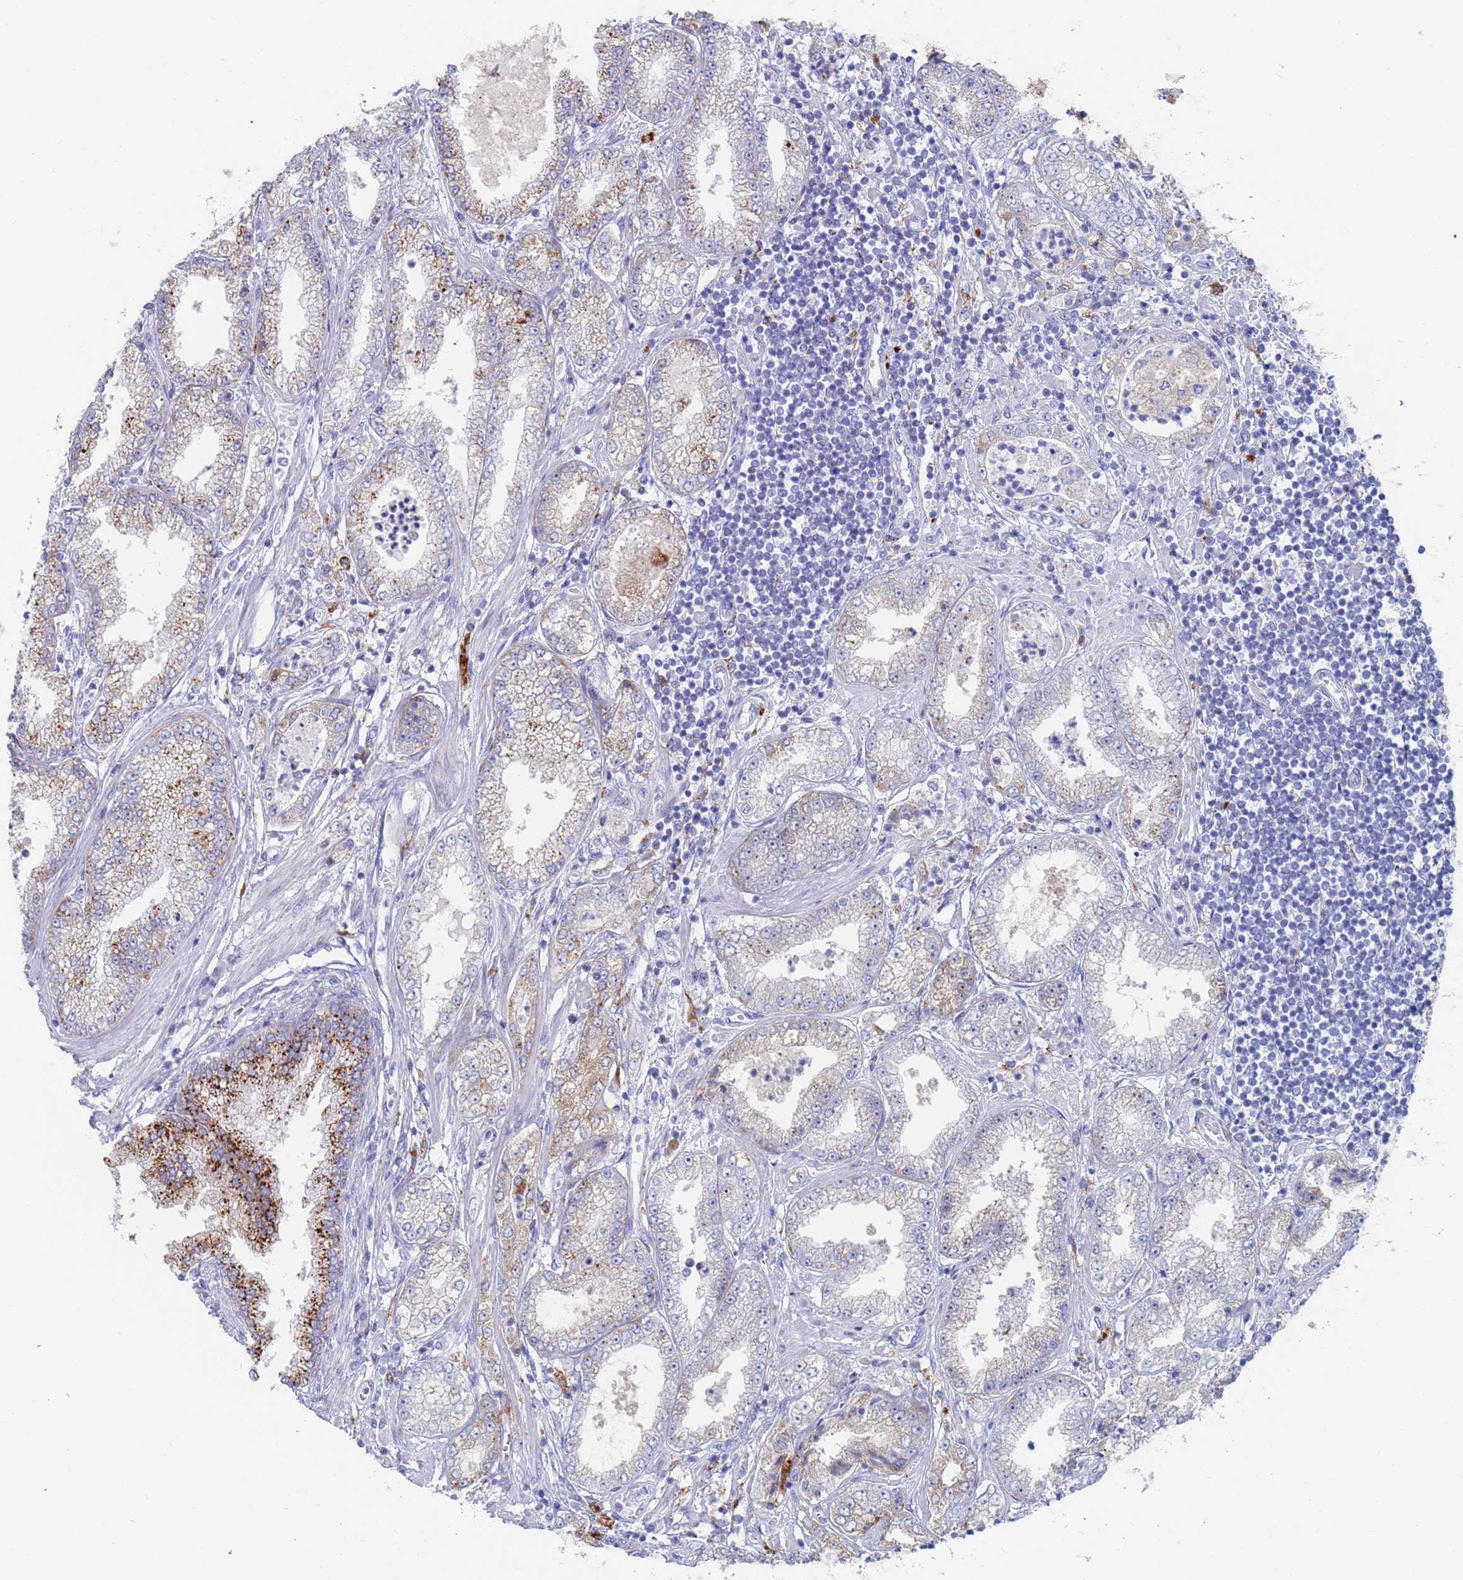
{"staining": {"intensity": "strong", "quantity": "25%-75%", "location": "cytoplasmic/membranous"}, "tissue": "prostate cancer", "cell_type": "Tumor cells", "image_type": "cancer", "snomed": [{"axis": "morphology", "description": "Adenocarcinoma, High grade"}, {"axis": "topography", "description": "Prostate"}], "caption": "Prostate adenocarcinoma (high-grade) stained for a protein (brown) shows strong cytoplasmic/membranous positive expression in approximately 25%-75% of tumor cells.", "gene": "FUCA1", "patient": {"sex": "male", "age": 69}}